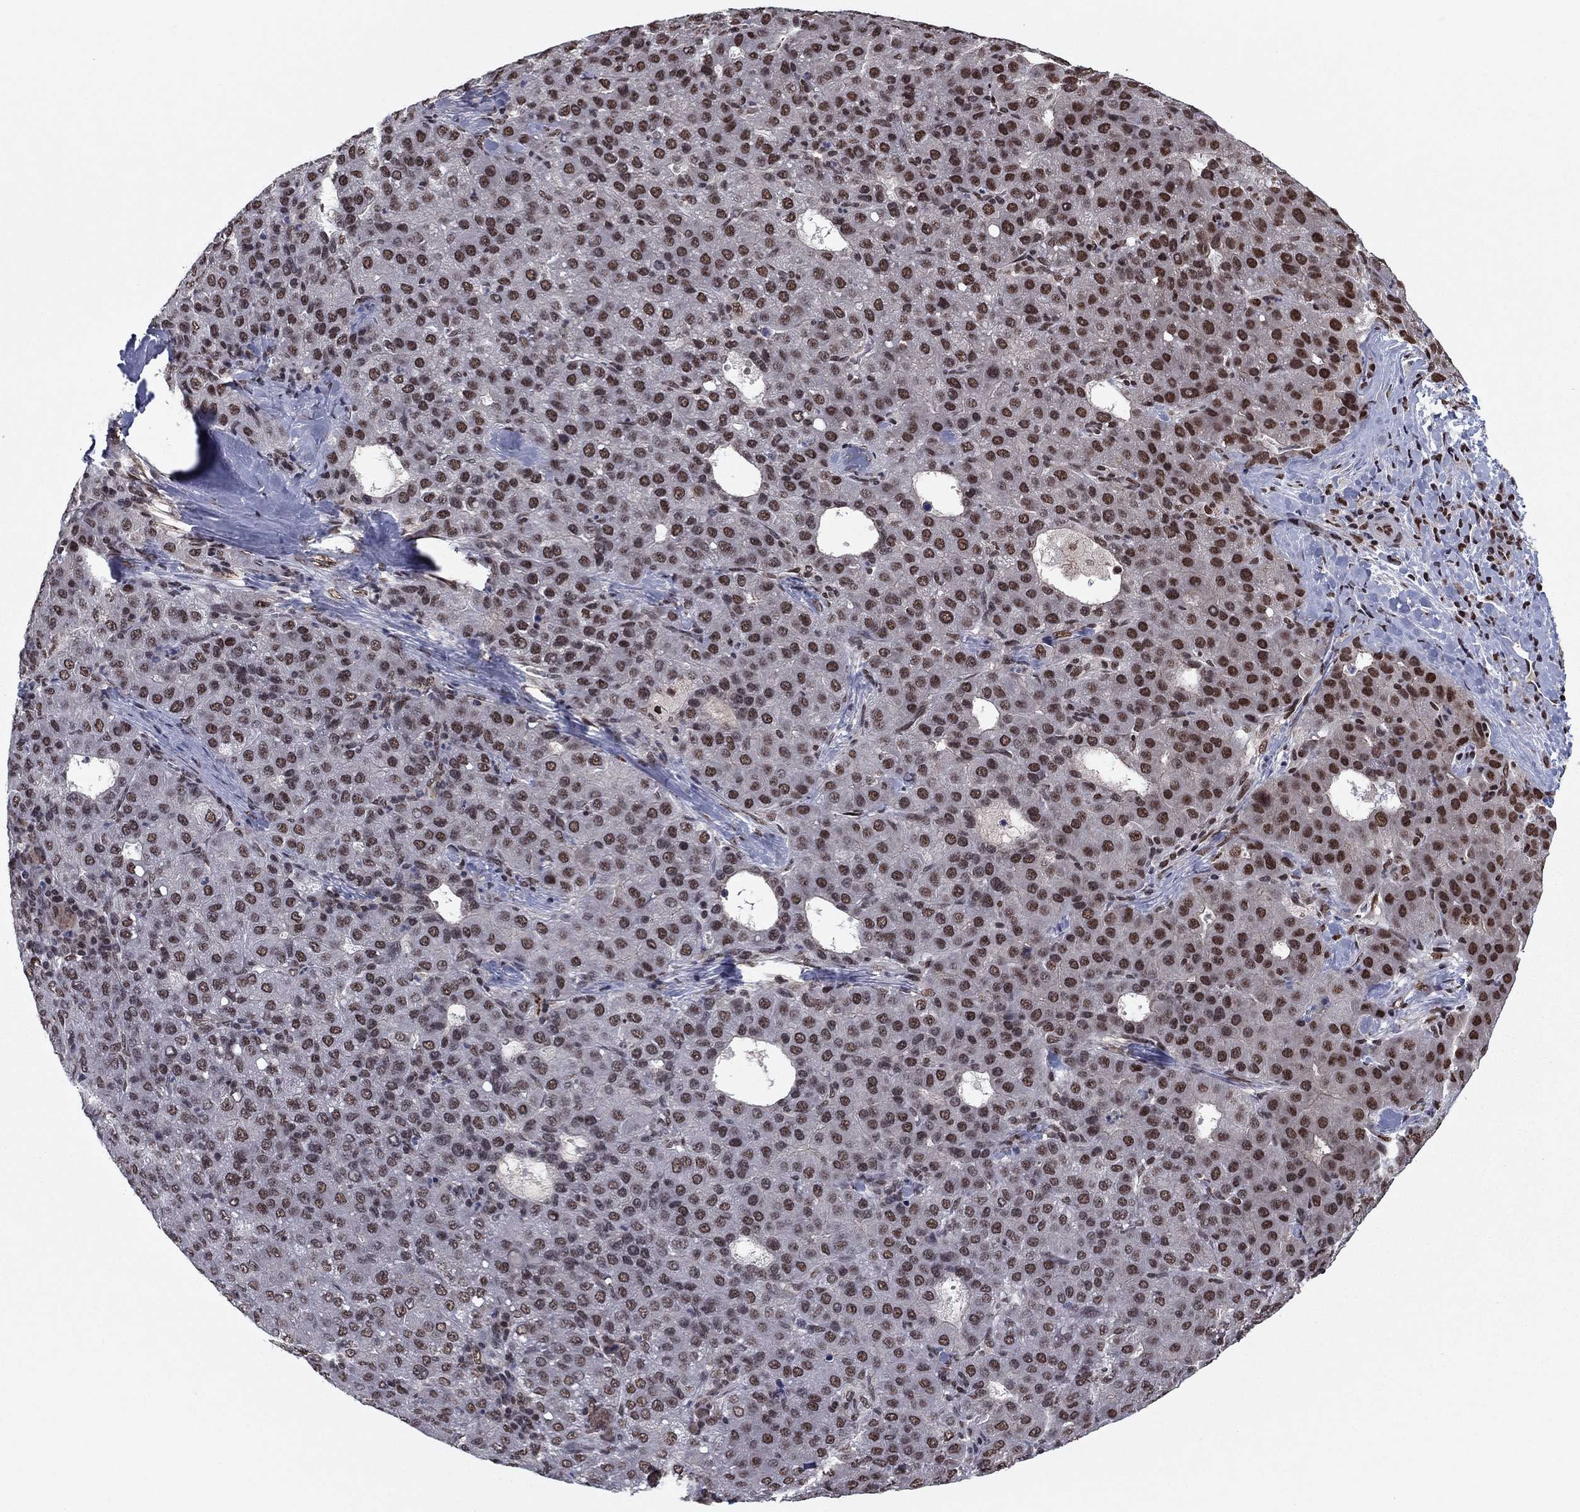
{"staining": {"intensity": "strong", "quantity": "25%-75%", "location": "nuclear"}, "tissue": "liver cancer", "cell_type": "Tumor cells", "image_type": "cancer", "snomed": [{"axis": "morphology", "description": "Carcinoma, Hepatocellular, NOS"}, {"axis": "topography", "description": "Liver"}], "caption": "Human liver cancer (hepatocellular carcinoma) stained for a protein (brown) shows strong nuclear positive expression in approximately 25%-75% of tumor cells.", "gene": "USP54", "patient": {"sex": "male", "age": 65}}